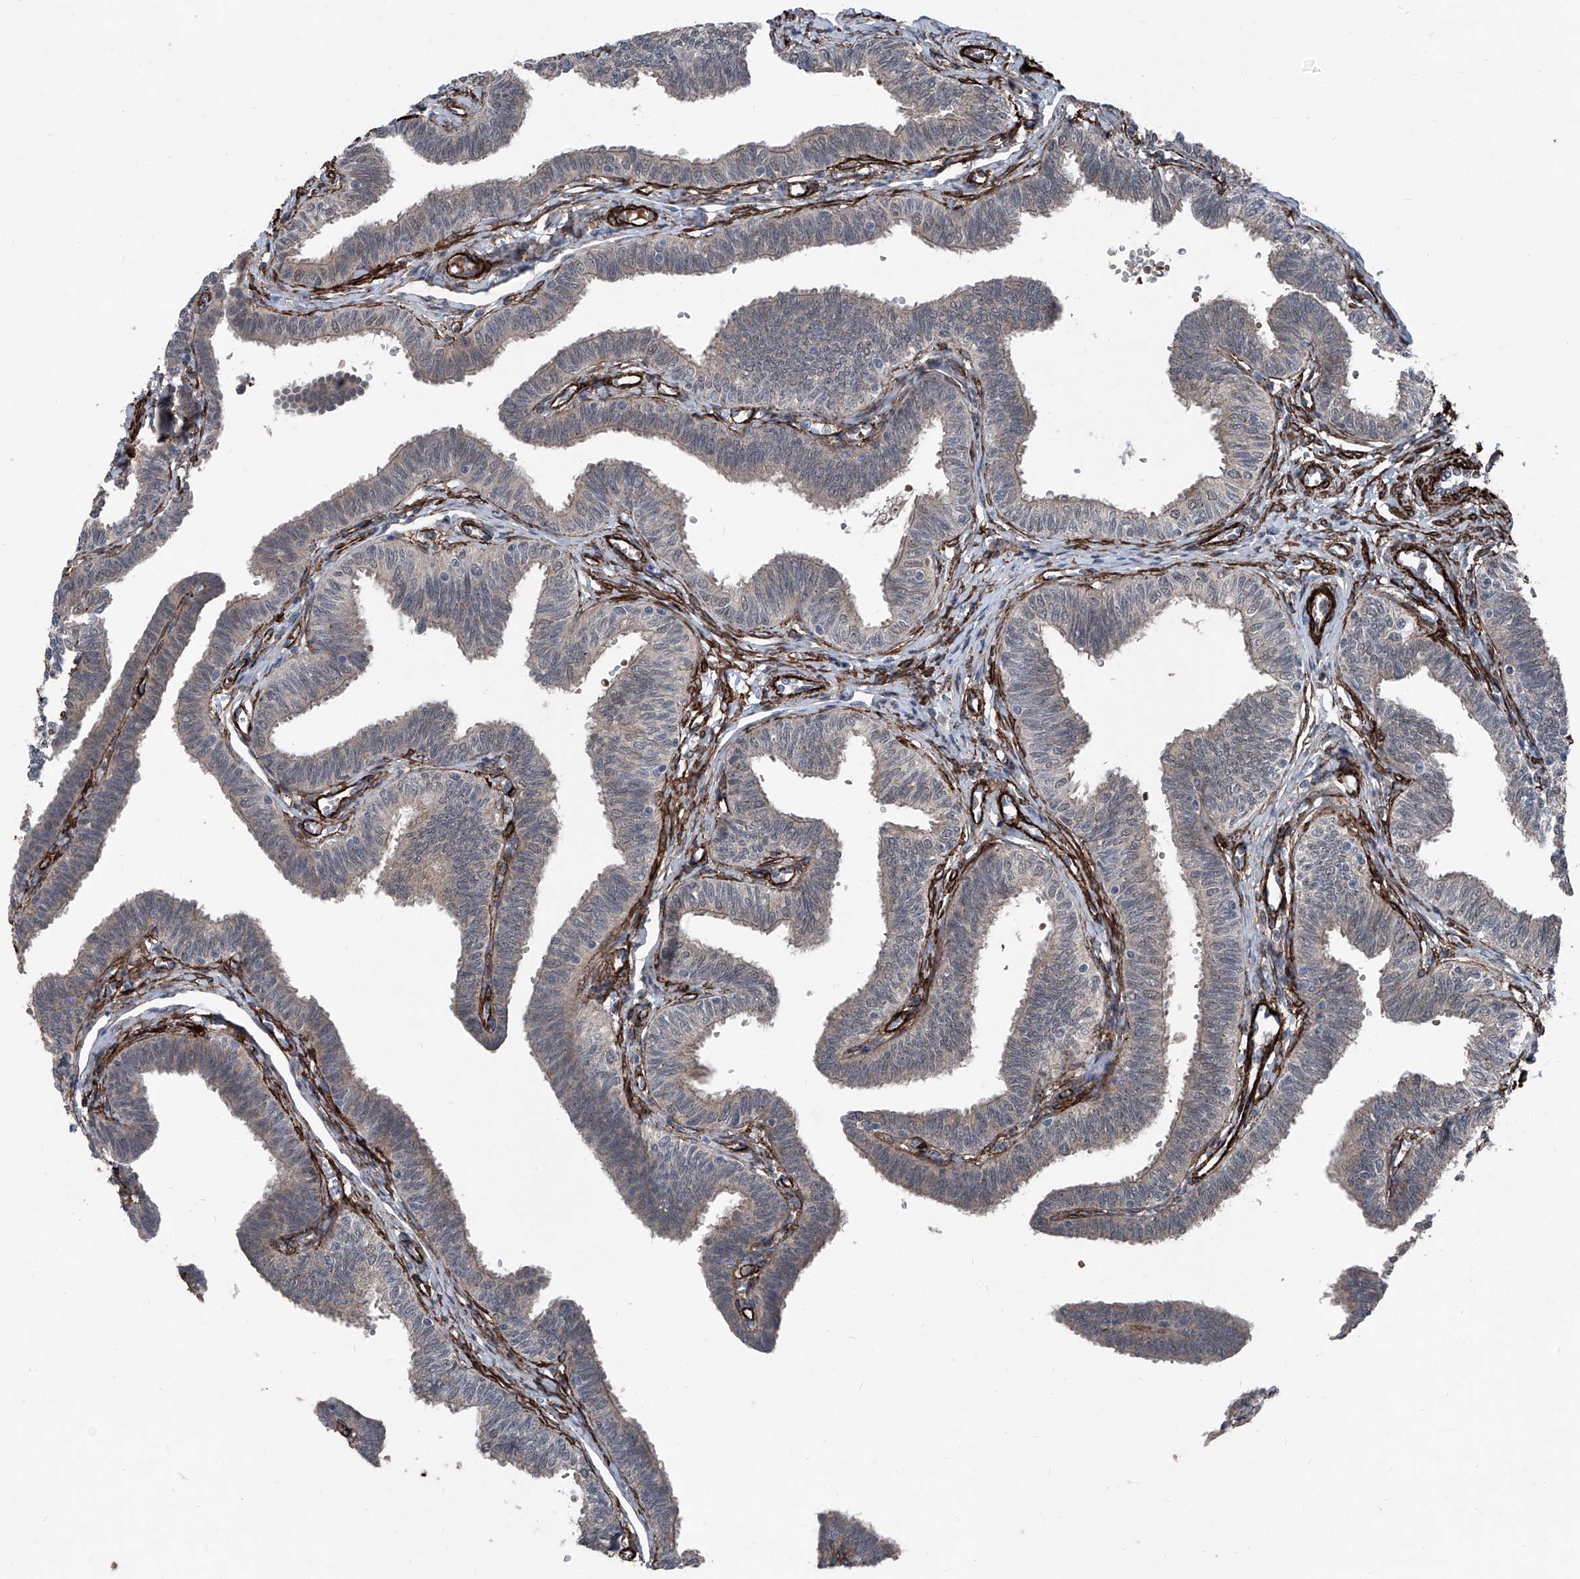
{"staining": {"intensity": "weak", "quantity": "25%-75%", "location": "cytoplasmic/membranous,nuclear"}, "tissue": "fallopian tube", "cell_type": "Glandular cells", "image_type": "normal", "snomed": [{"axis": "morphology", "description": "Normal tissue, NOS"}, {"axis": "topography", "description": "Fallopian tube"}, {"axis": "topography", "description": "Ovary"}], "caption": "A high-resolution photomicrograph shows IHC staining of unremarkable fallopian tube, which exhibits weak cytoplasmic/membranous,nuclear staining in approximately 25%-75% of glandular cells. (Stains: DAB in brown, nuclei in blue, Microscopy: brightfield microscopy at high magnification).", "gene": "COA7", "patient": {"sex": "female", "age": 23}}